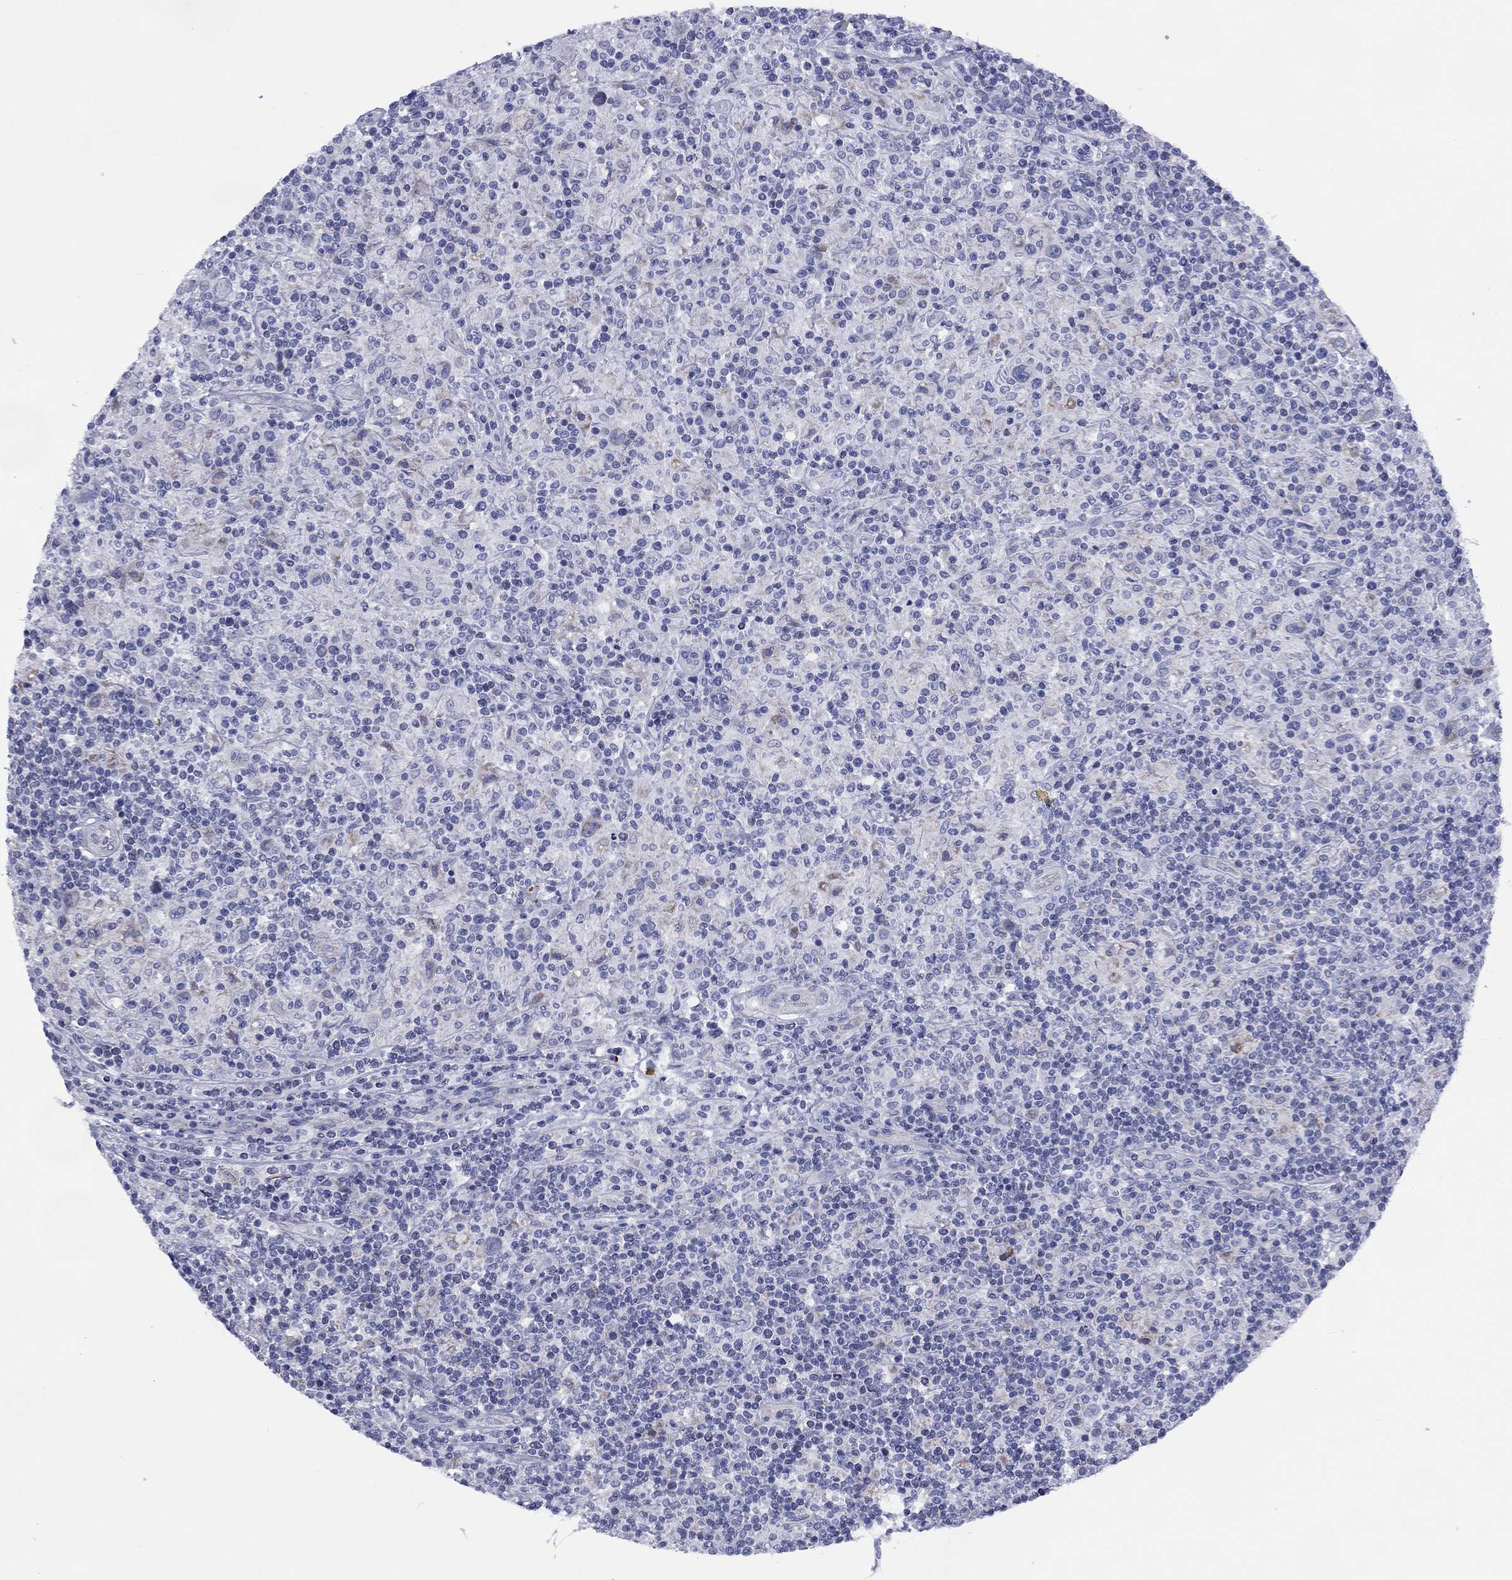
{"staining": {"intensity": "negative", "quantity": "none", "location": "none"}, "tissue": "lymphoma", "cell_type": "Tumor cells", "image_type": "cancer", "snomed": [{"axis": "morphology", "description": "Hodgkin's disease, NOS"}, {"axis": "topography", "description": "Lymph node"}], "caption": "Human Hodgkin's disease stained for a protein using immunohistochemistry (IHC) exhibits no staining in tumor cells.", "gene": "MGST3", "patient": {"sex": "male", "age": 70}}